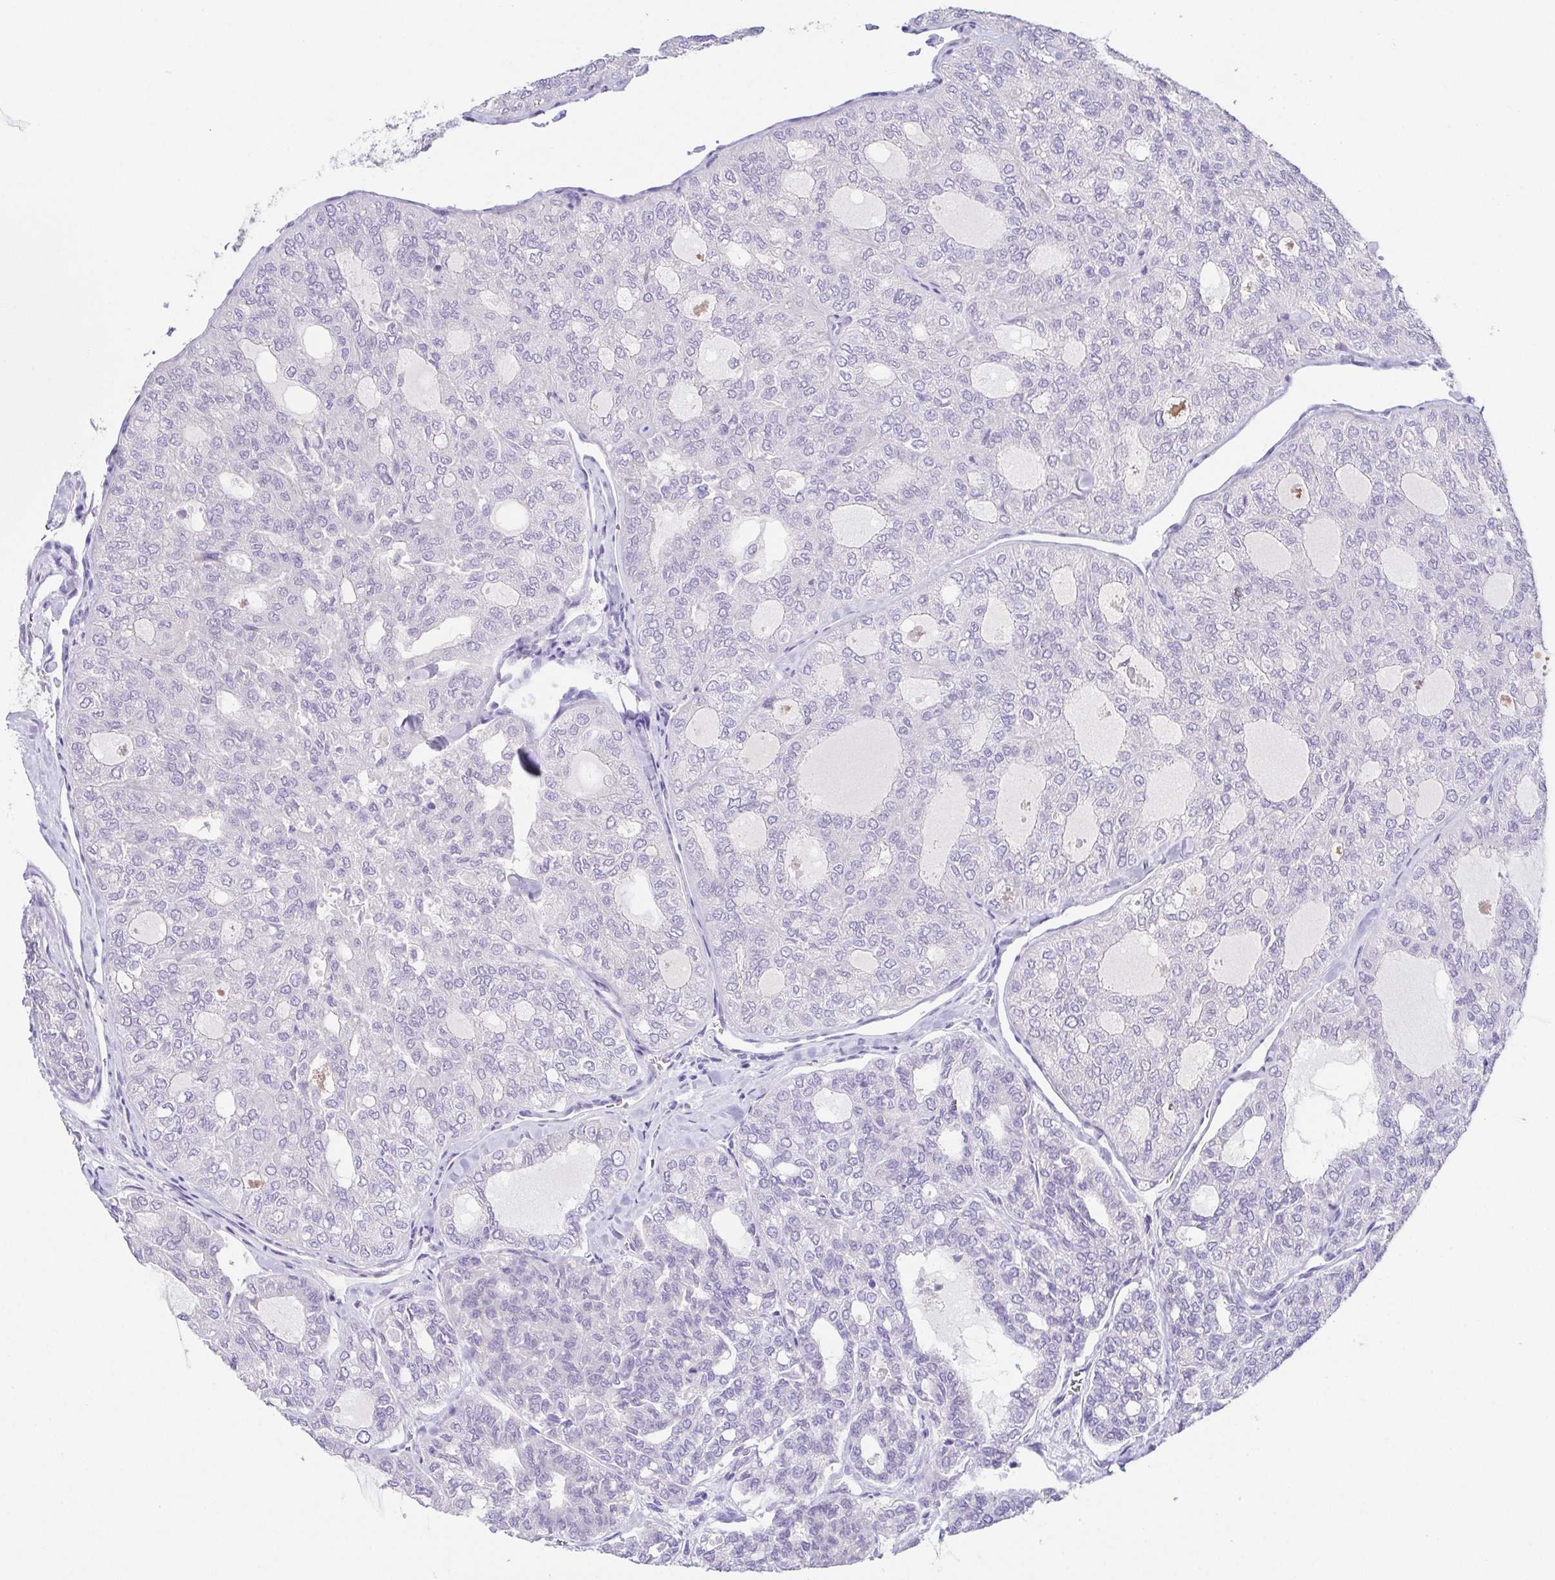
{"staining": {"intensity": "negative", "quantity": "none", "location": "none"}, "tissue": "thyroid cancer", "cell_type": "Tumor cells", "image_type": "cancer", "snomed": [{"axis": "morphology", "description": "Follicular adenoma carcinoma, NOS"}, {"axis": "topography", "description": "Thyroid gland"}], "caption": "IHC of thyroid cancer (follicular adenoma carcinoma) displays no staining in tumor cells.", "gene": "HAPLN2", "patient": {"sex": "male", "age": 75}}